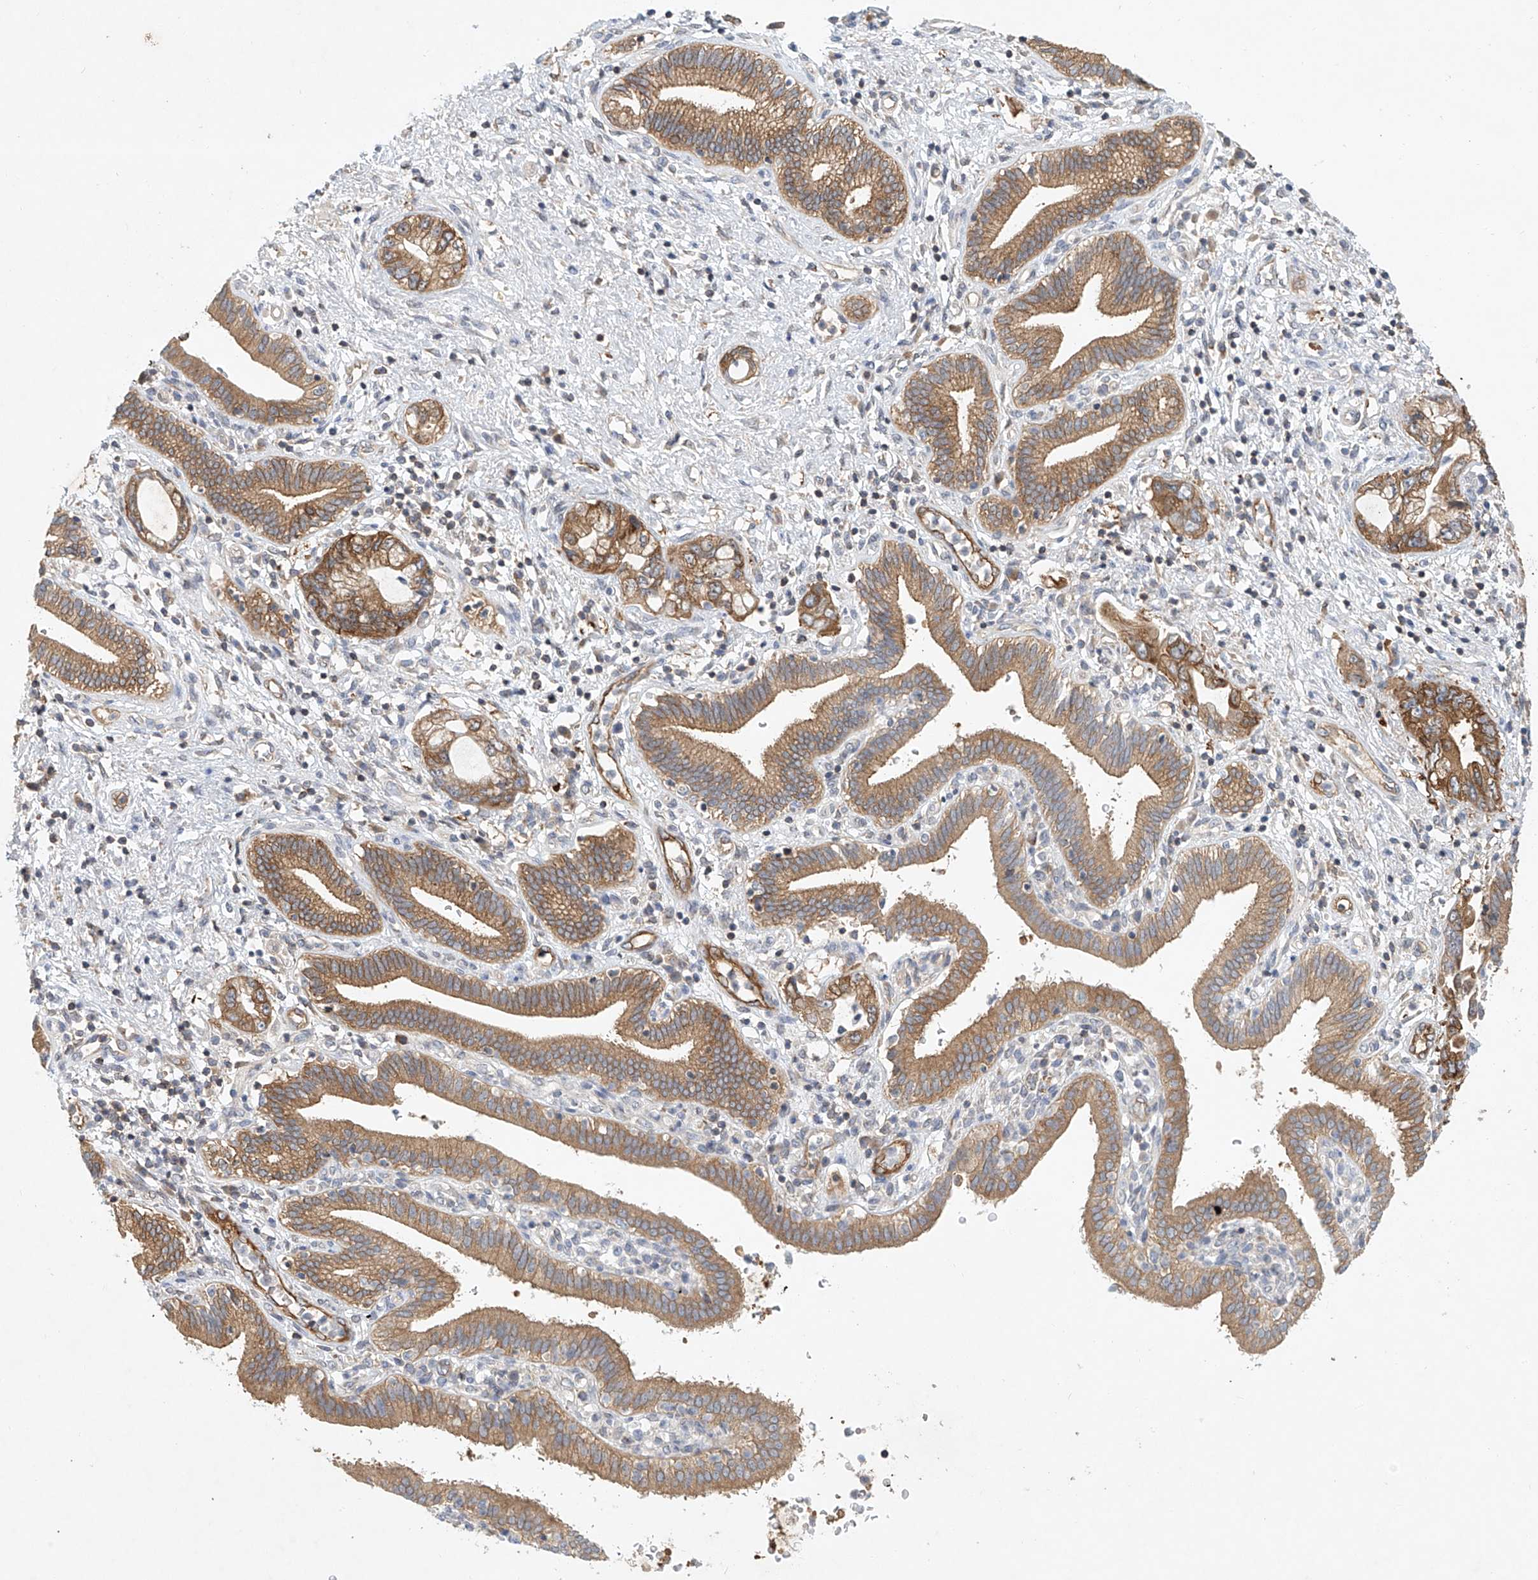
{"staining": {"intensity": "moderate", "quantity": ">75%", "location": "cytoplasmic/membranous"}, "tissue": "pancreatic cancer", "cell_type": "Tumor cells", "image_type": "cancer", "snomed": [{"axis": "morphology", "description": "Adenocarcinoma, NOS"}, {"axis": "topography", "description": "Pancreas"}], "caption": "Pancreatic cancer was stained to show a protein in brown. There is medium levels of moderate cytoplasmic/membranous expression in approximately >75% of tumor cells.", "gene": "CARMIL1", "patient": {"sex": "female", "age": 73}}